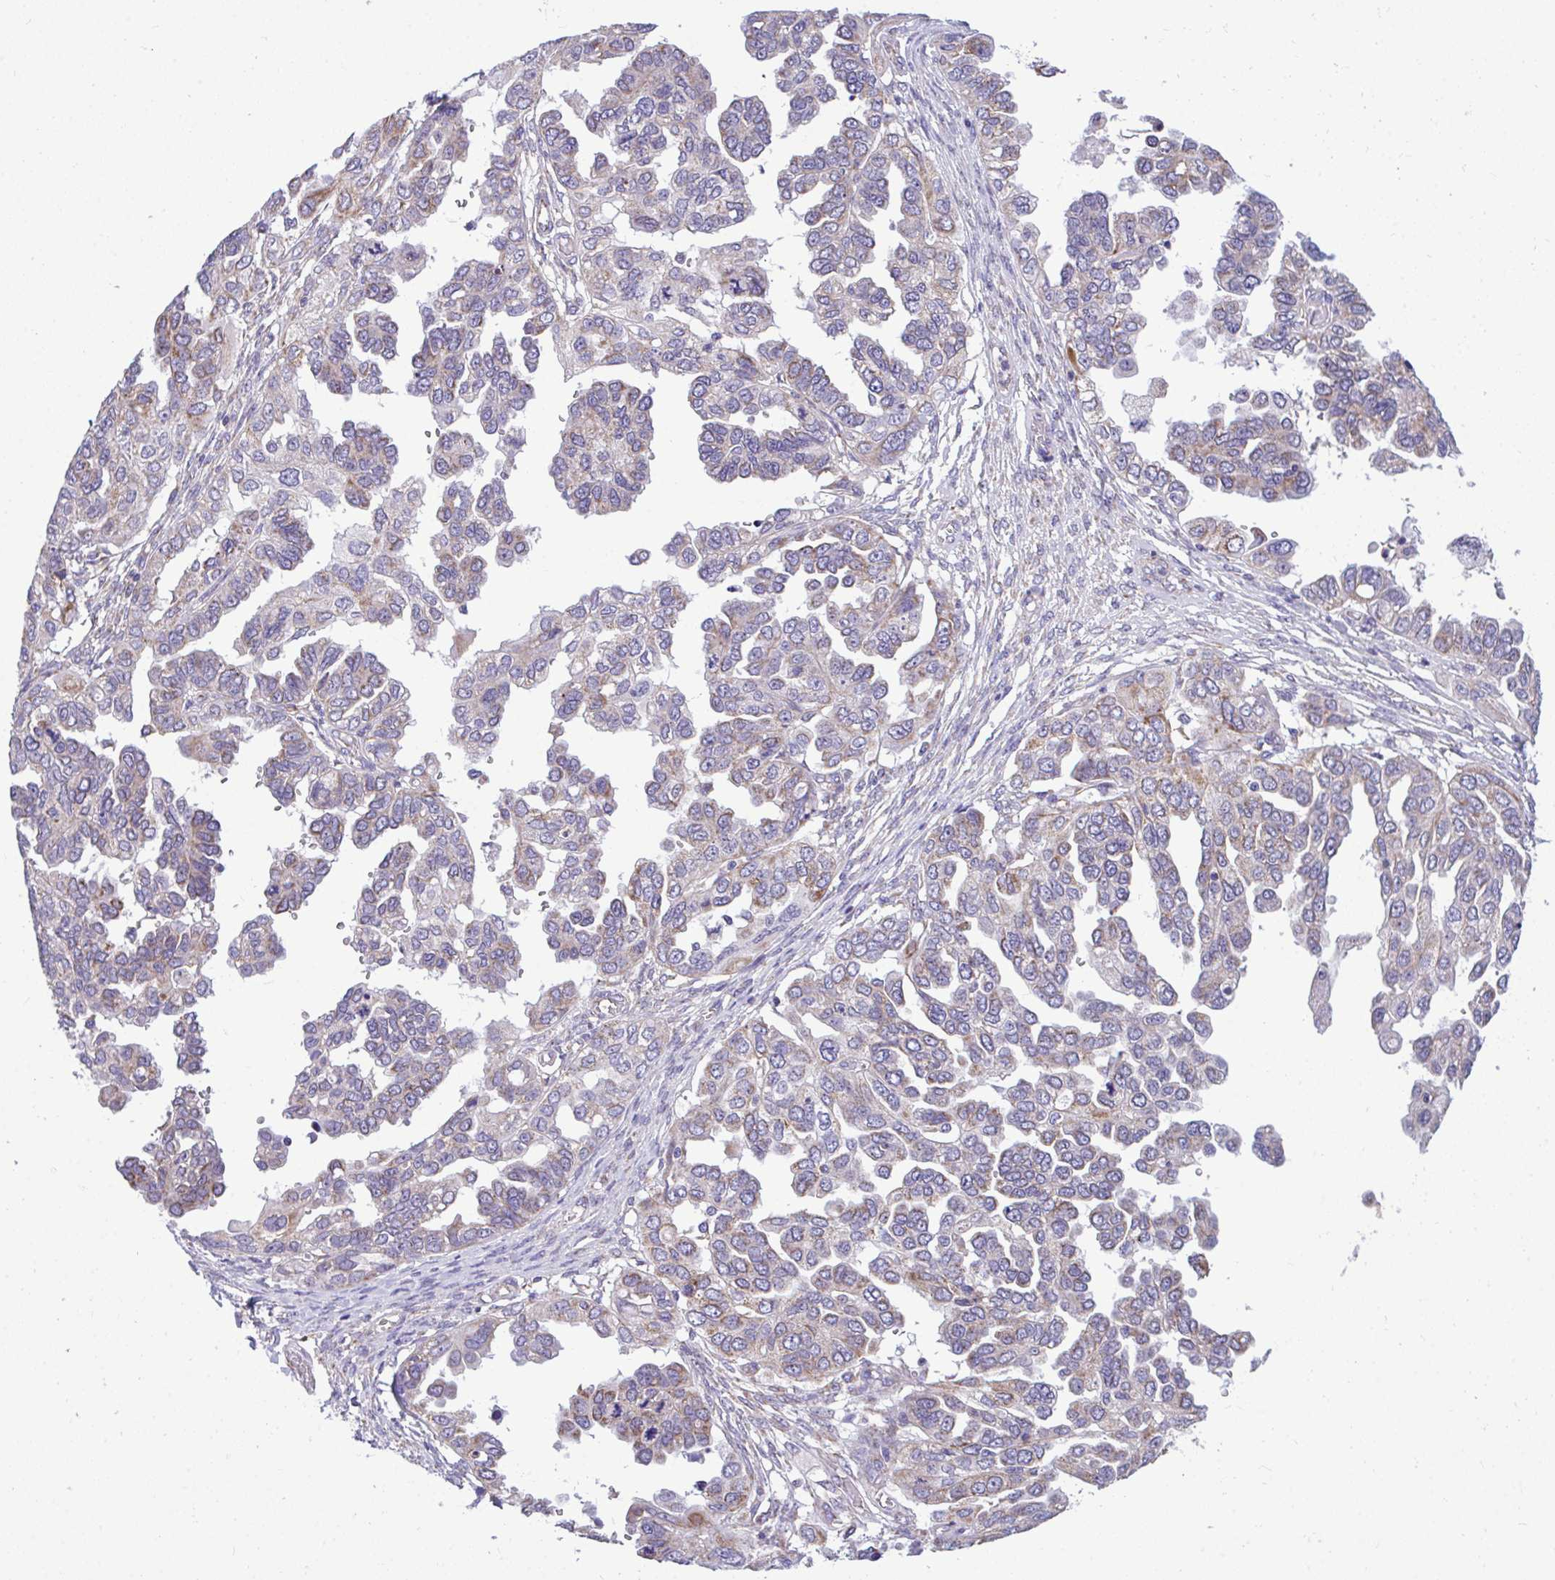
{"staining": {"intensity": "weak", "quantity": "<25%", "location": "cytoplasmic/membranous"}, "tissue": "ovarian cancer", "cell_type": "Tumor cells", "image_type": "cancer", "snomed": [{"axis": "morphology", "description": "Cystadenocarcinoma, serous, NOS"}, {"axis": "topography", "description": "Ovary"}], "caption": "Immunohistochemistry (IHC) photomicrograph of neoplastic tissue: ovarian cancer stained with DAB (3,3'-diaminobenzidine) exhibits no significant protein expression in tumor cells.", "gene": "SARS2", "patient": {"sex": "female", "age": 53}}